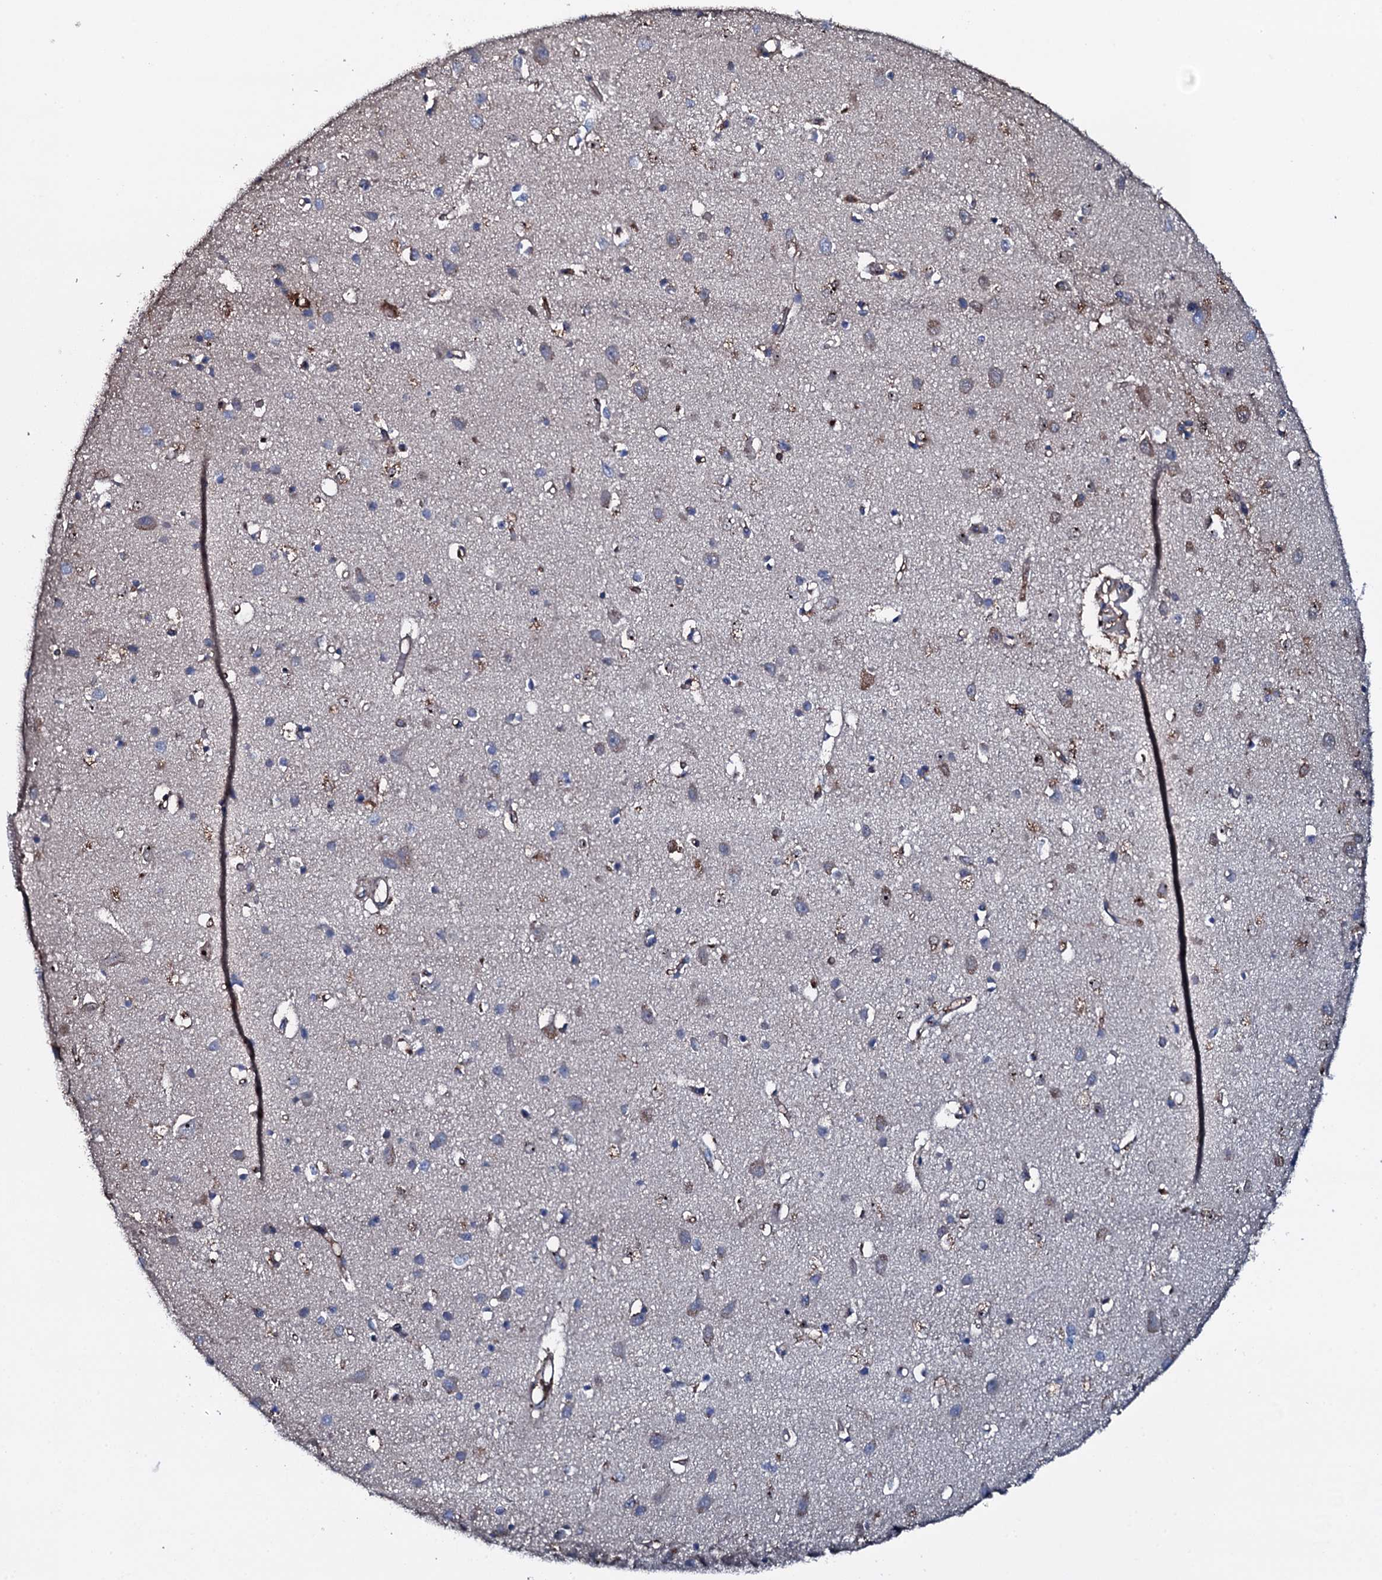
{"staining": {"intensity": "moderate", "quantity": "<25%", "location": "cytoplasmic/membranous"}, "tissue": "cerebral cortex", "cell_type": "Endothelial cells", "image_type": "normal", "snomed": [{"axis": "morphology", "description": "Normal tissue, NOS"}, {"axis": "topography", "description": "Cerebral cortex"}], "caption": "An image showing moderate cytoplasmic/membranous positivity in about <25% of endothelial cells in benign cerebral cortex, as visualized by brown immunohistochemical staining.", "gene": "NEK1", "patient": {"sex": "female", "age": 64}}